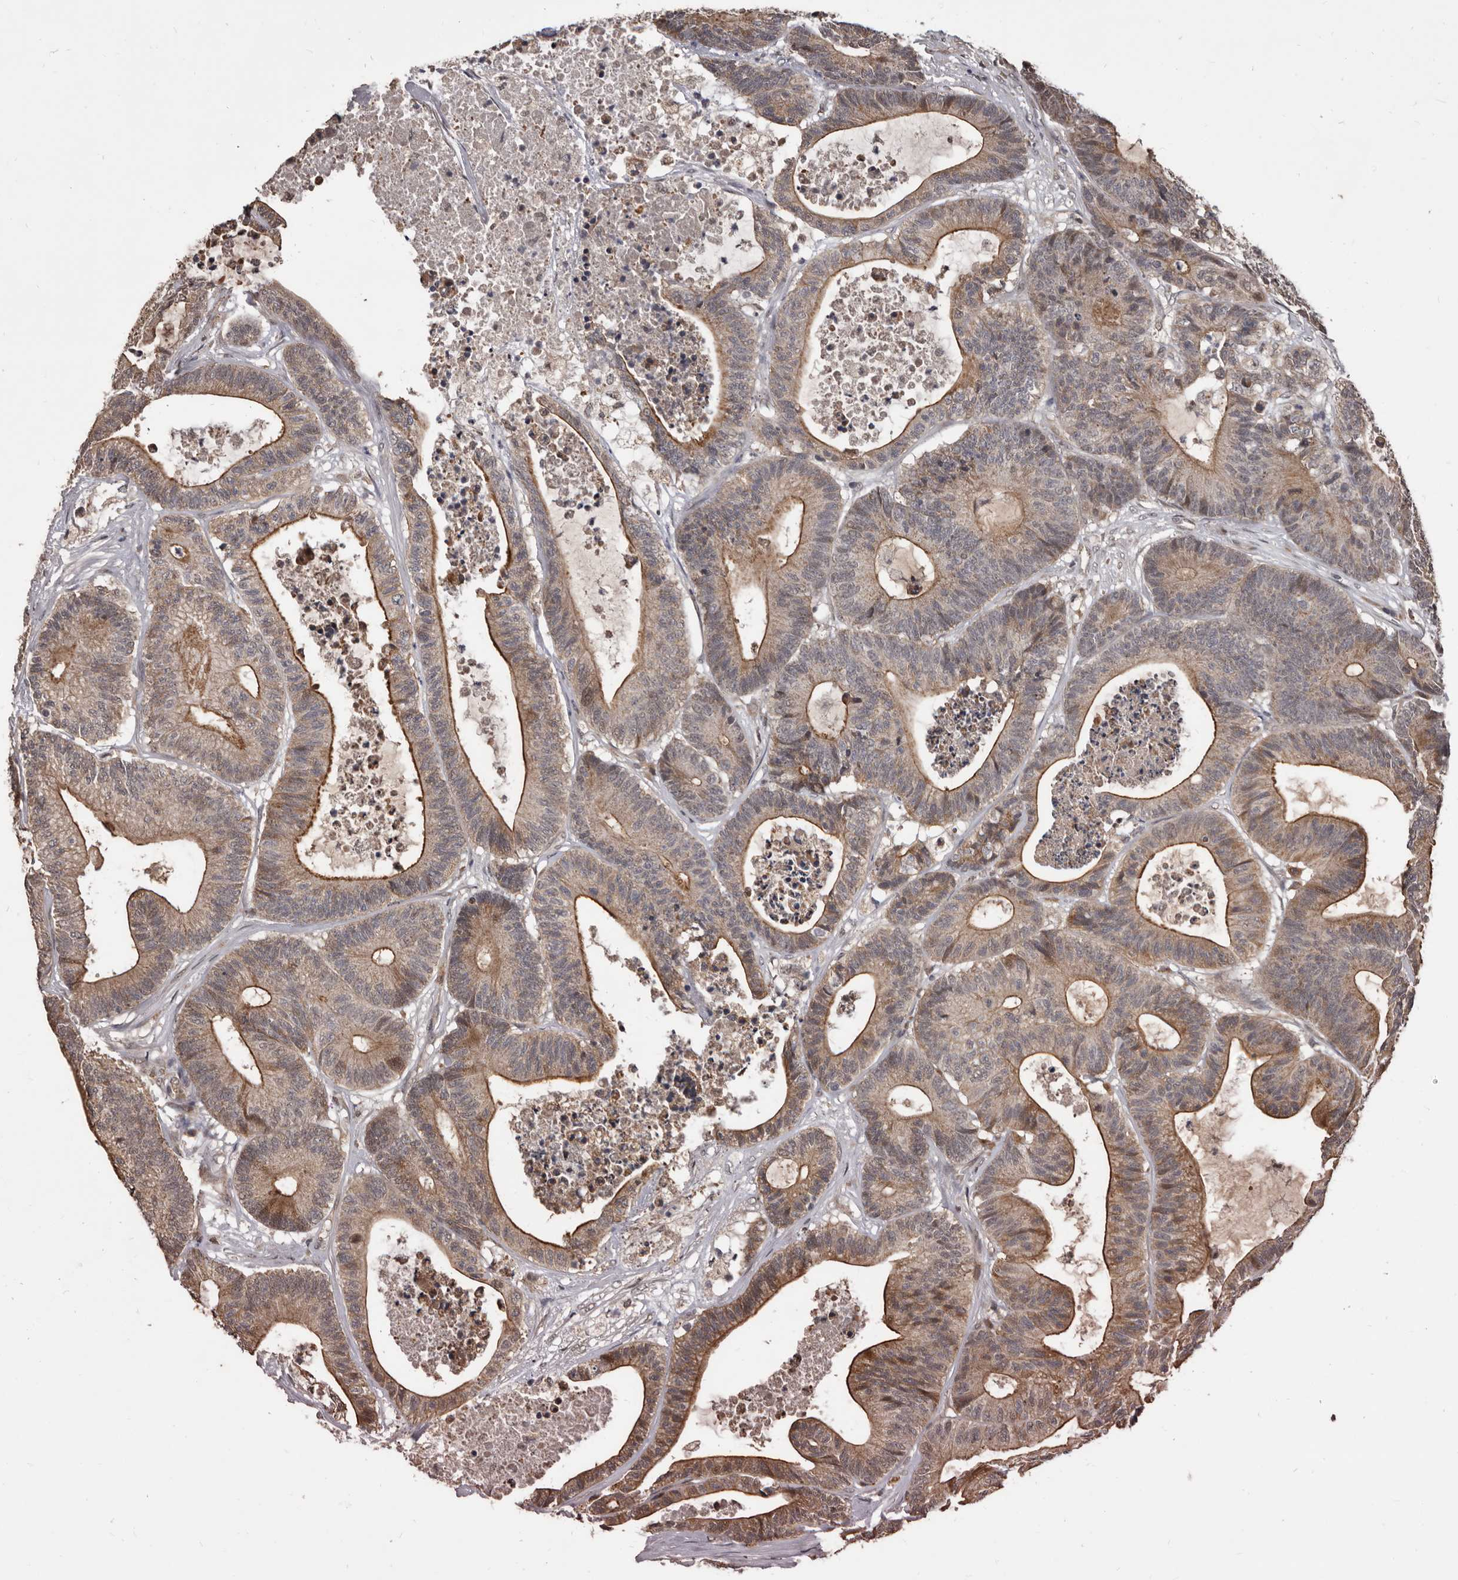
{"staining": {"intensity": "moderate", "quantity": ">75%", "location": "cytoplasmic/membranous"}, "tissue": "colorectal cancer", "cell_type": "Tumor cells", "image_type": "cancer", "snomed": [{"axis": "morphology", "description": "Adenocarcinoma, NOS"}, {"axis": "topography", "description": "Colon"}], "caption": "Protein analysis of colorectal cancer (adenocarcinoma) tissue shows moderate cytoplasmic/membranous positivity in about >75% of tumor cells.", "gene": "AHR", "patient": {"sex": "female", "age": 84}}